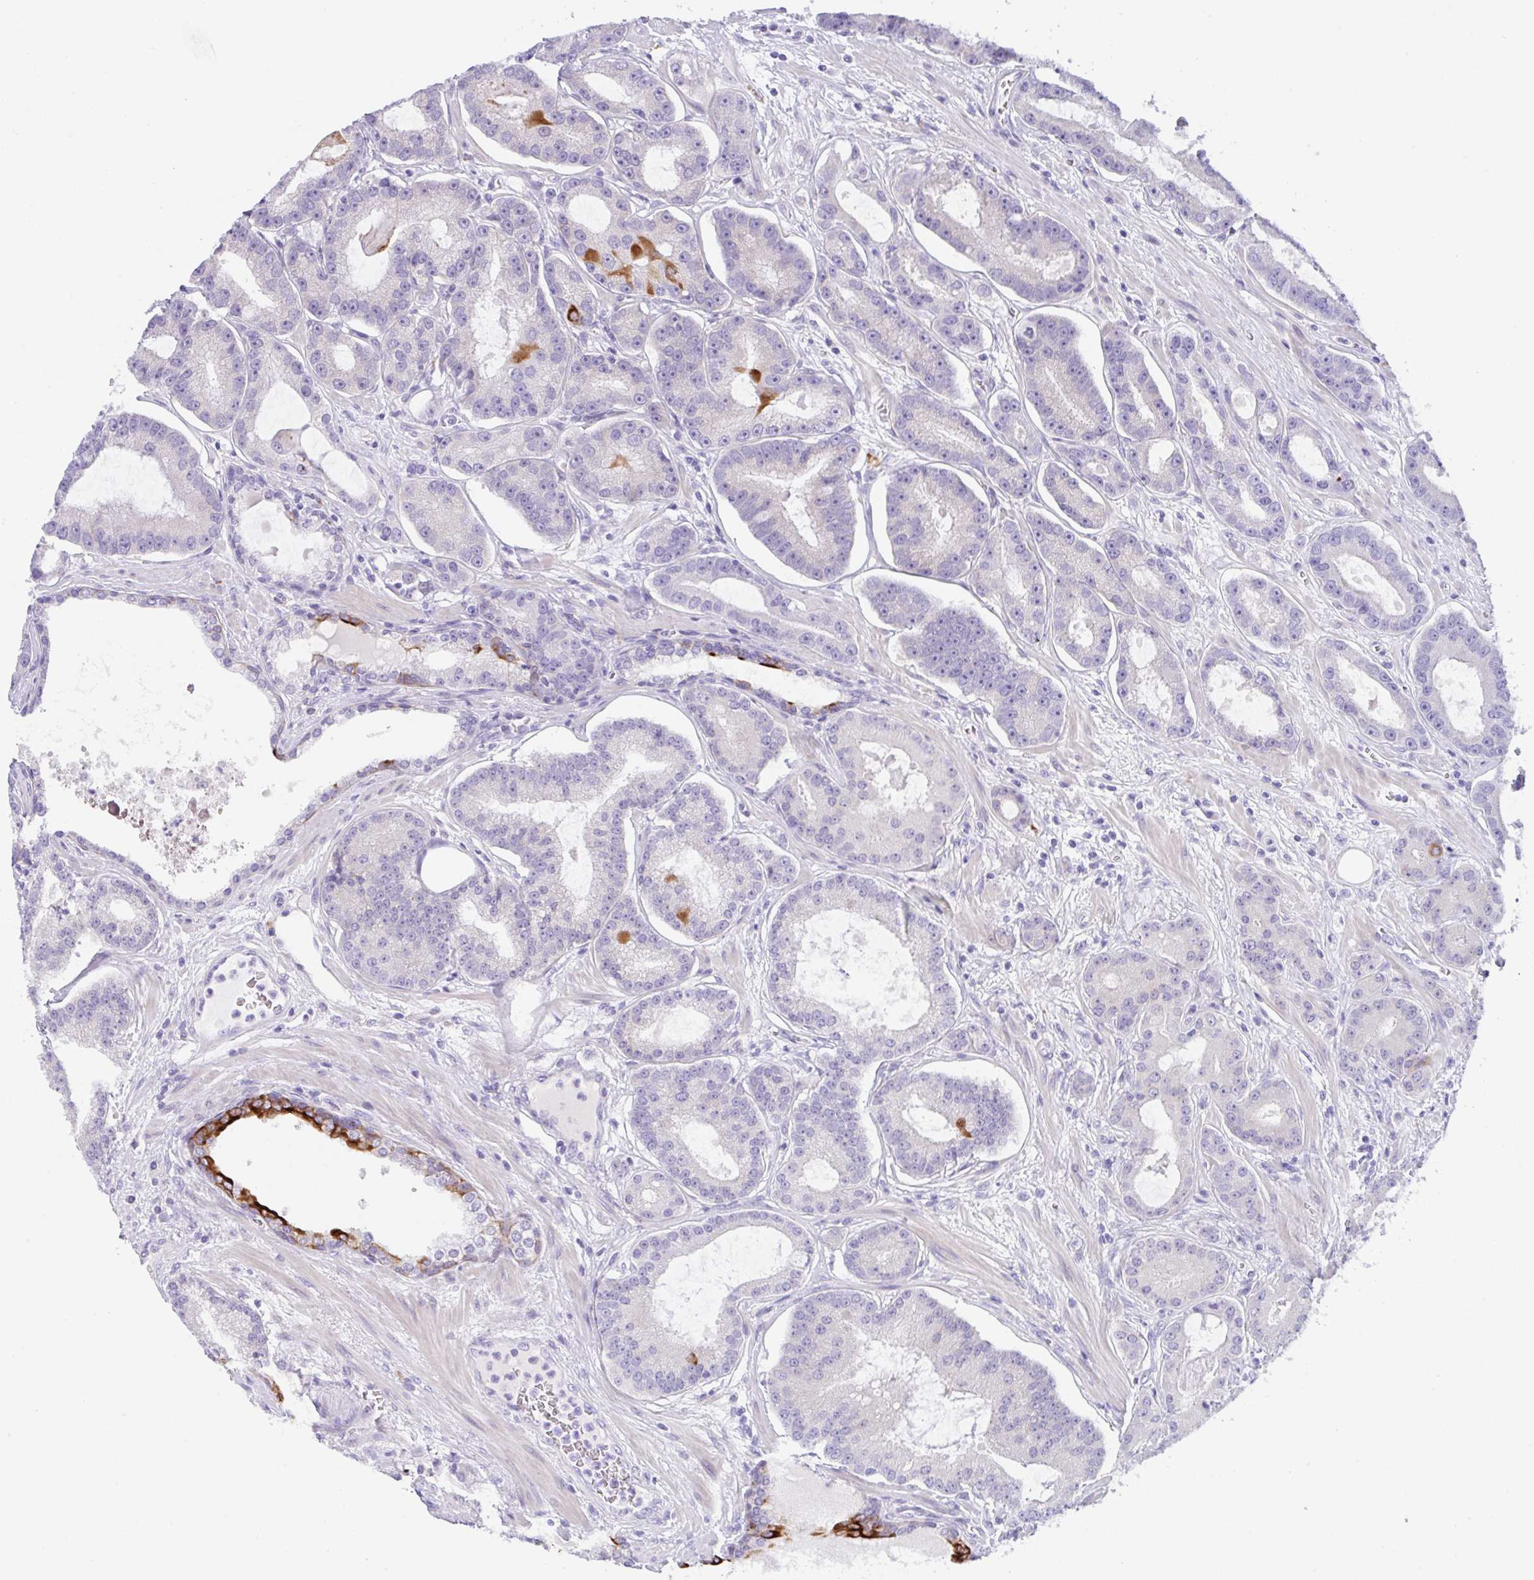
{"staining": {"intensity": "strong", "quantity": "<25%", "location": "cytoplasmic/membranous"}, "tissue": "prostate cancer", "cell_type": "Tumor cells", "image_type": "cancer", "snomed": [{"axis": "morphology", "description": "Adenocarcinoma, High grade"}, {"axis": "topography", "description": "Prostate"}], "caption": "Human prostate adenocarcinoma (high-grade) stained with a brown dye reveals strong cytoplasmic/membranous positive staining in about <25% of tumor cells.", "gene": "TRAF4", "patient": {"sex": "male", "age": 65}}